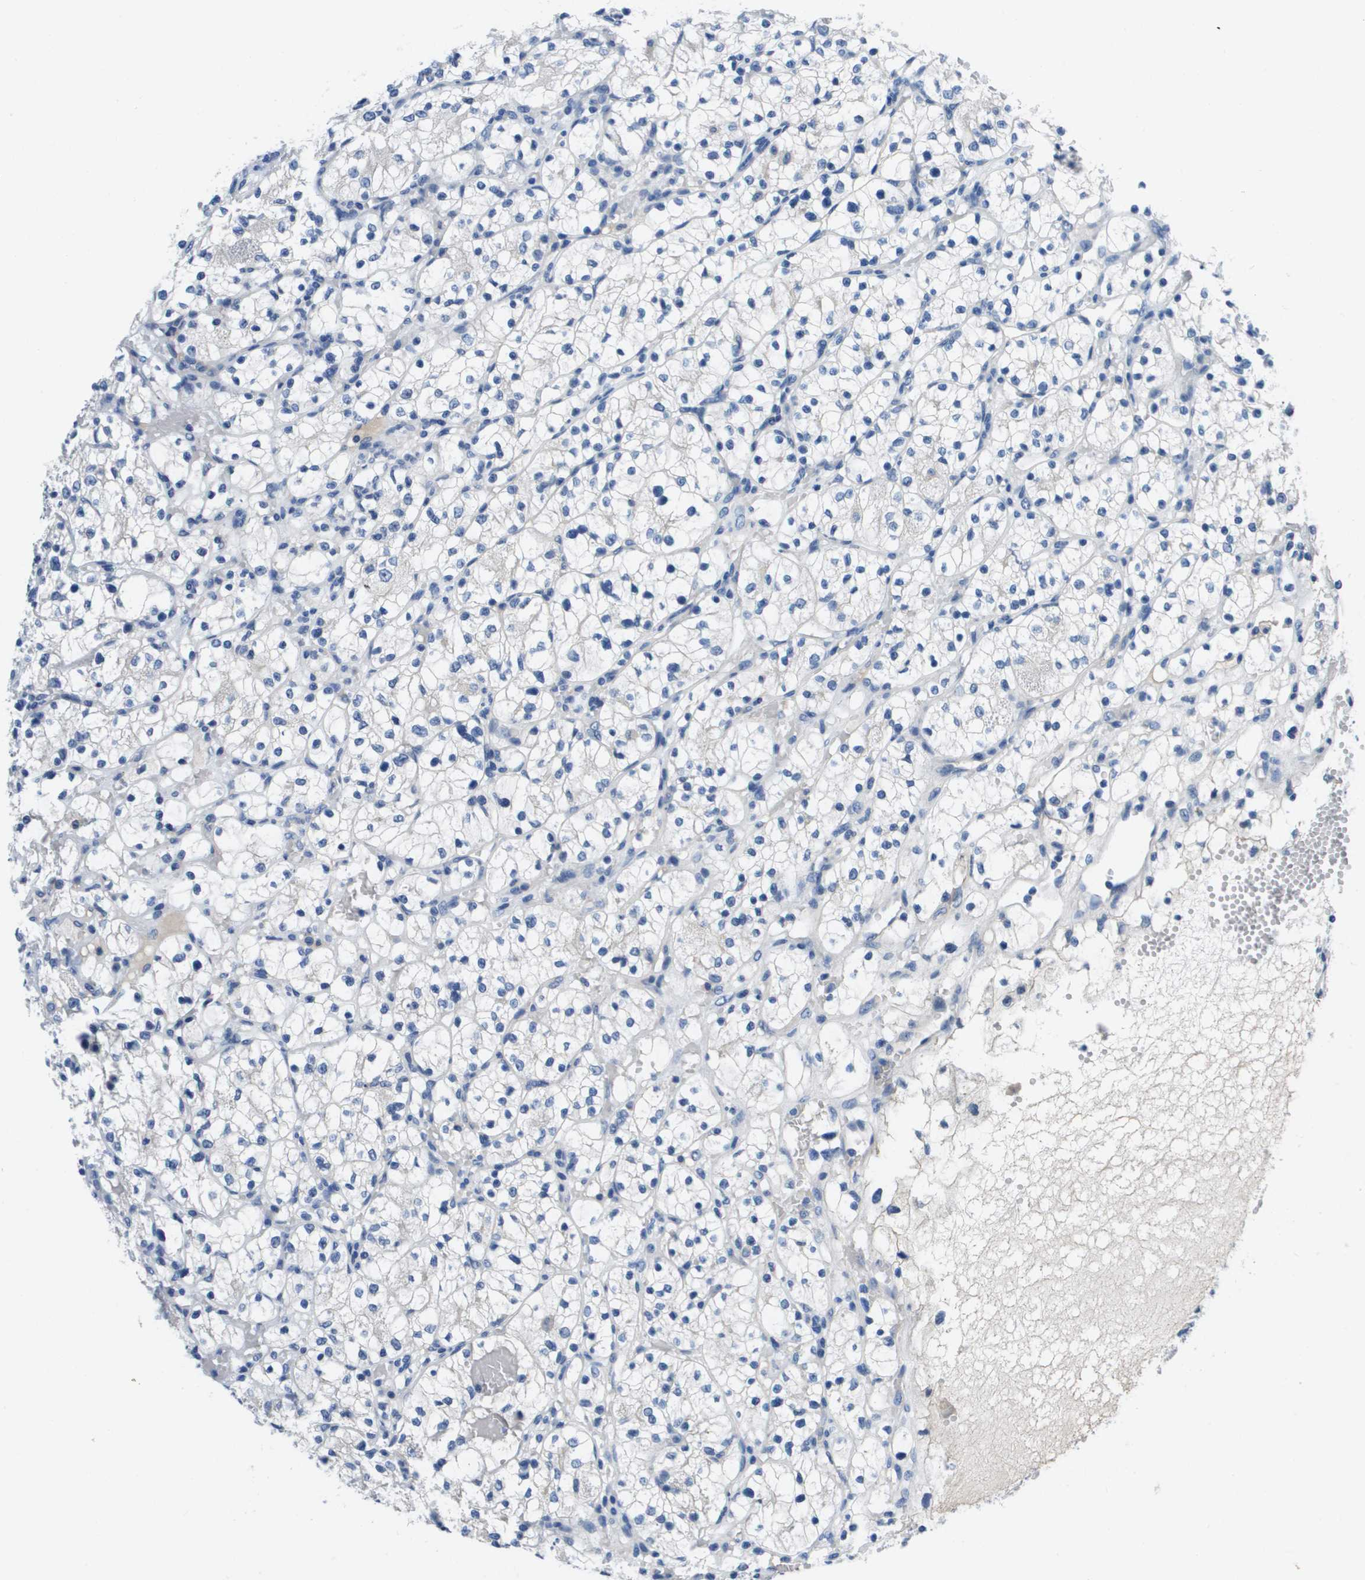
{"staining": {"intensity": "negative", "quantity": "none", "location": "none"}, "tissue": "renal cancer", "cell_type": "Tumor cells", "image_type": "cancer", "snomed": [{"axis": "morphology", "description": "Adenocarcinoma, NOS"}, {"axis": "topography", "description": "Kidney"}], "caption": "Tumor cells show no significant protein expression in renal adenocarcinoma.", "gene": "NCS1", "patient": {"sex": "female", "age": 60}}